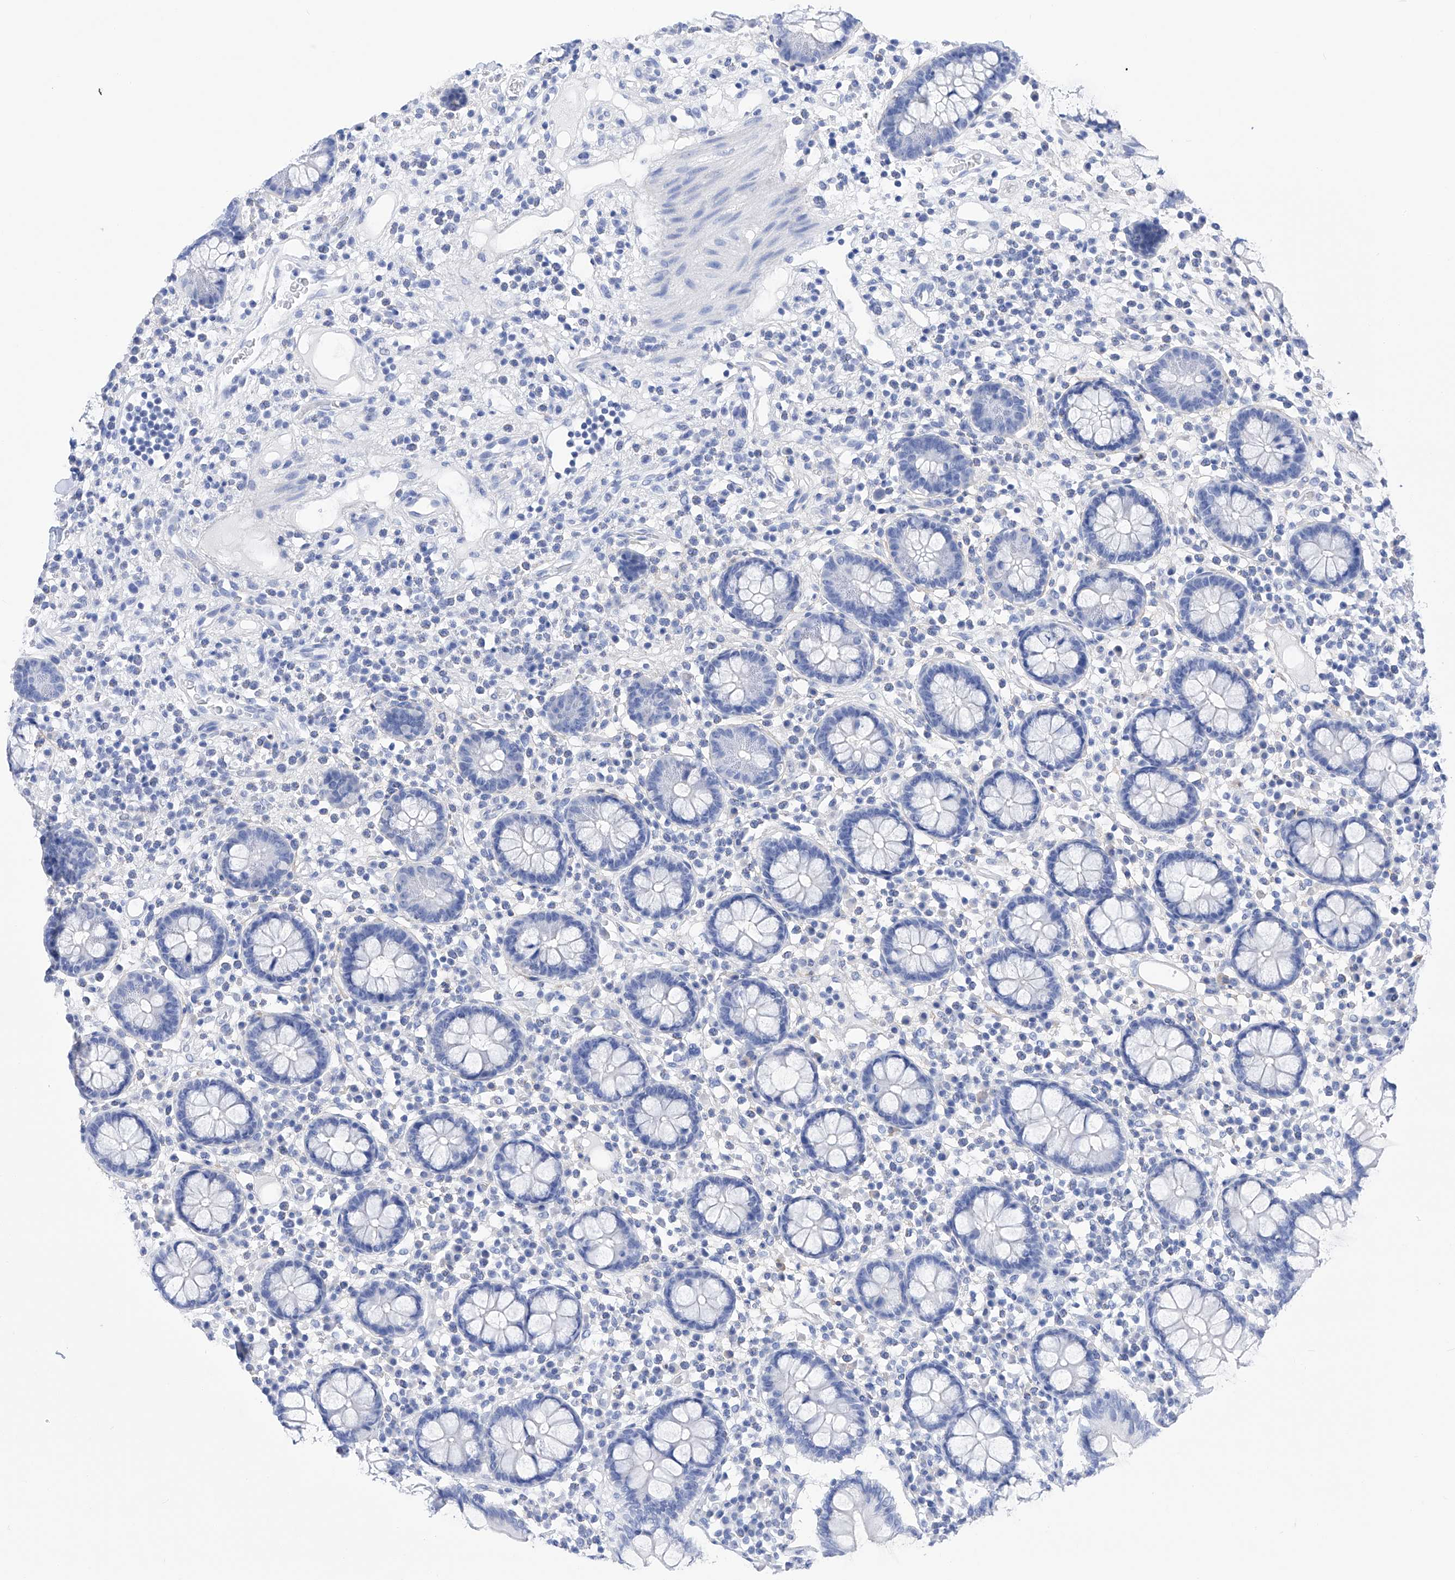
{"staining": {"intensity": "negative", "quantity": "none", "location": "none"}, "tissue": "colon", "cell_type": "Endothelial cells", "image_type": "normal", "snomed": [{"axis": "morphology", "description": "Normal tissue, NOS"}, {"axis": "topography", "description": "Colon"}], "caption": "Human colon stained for a protein using immunohistochemistry demonstrates no expression in endothelial cells.", "gene": "FLG", "patient": {"sex": "female", "age": 79}}